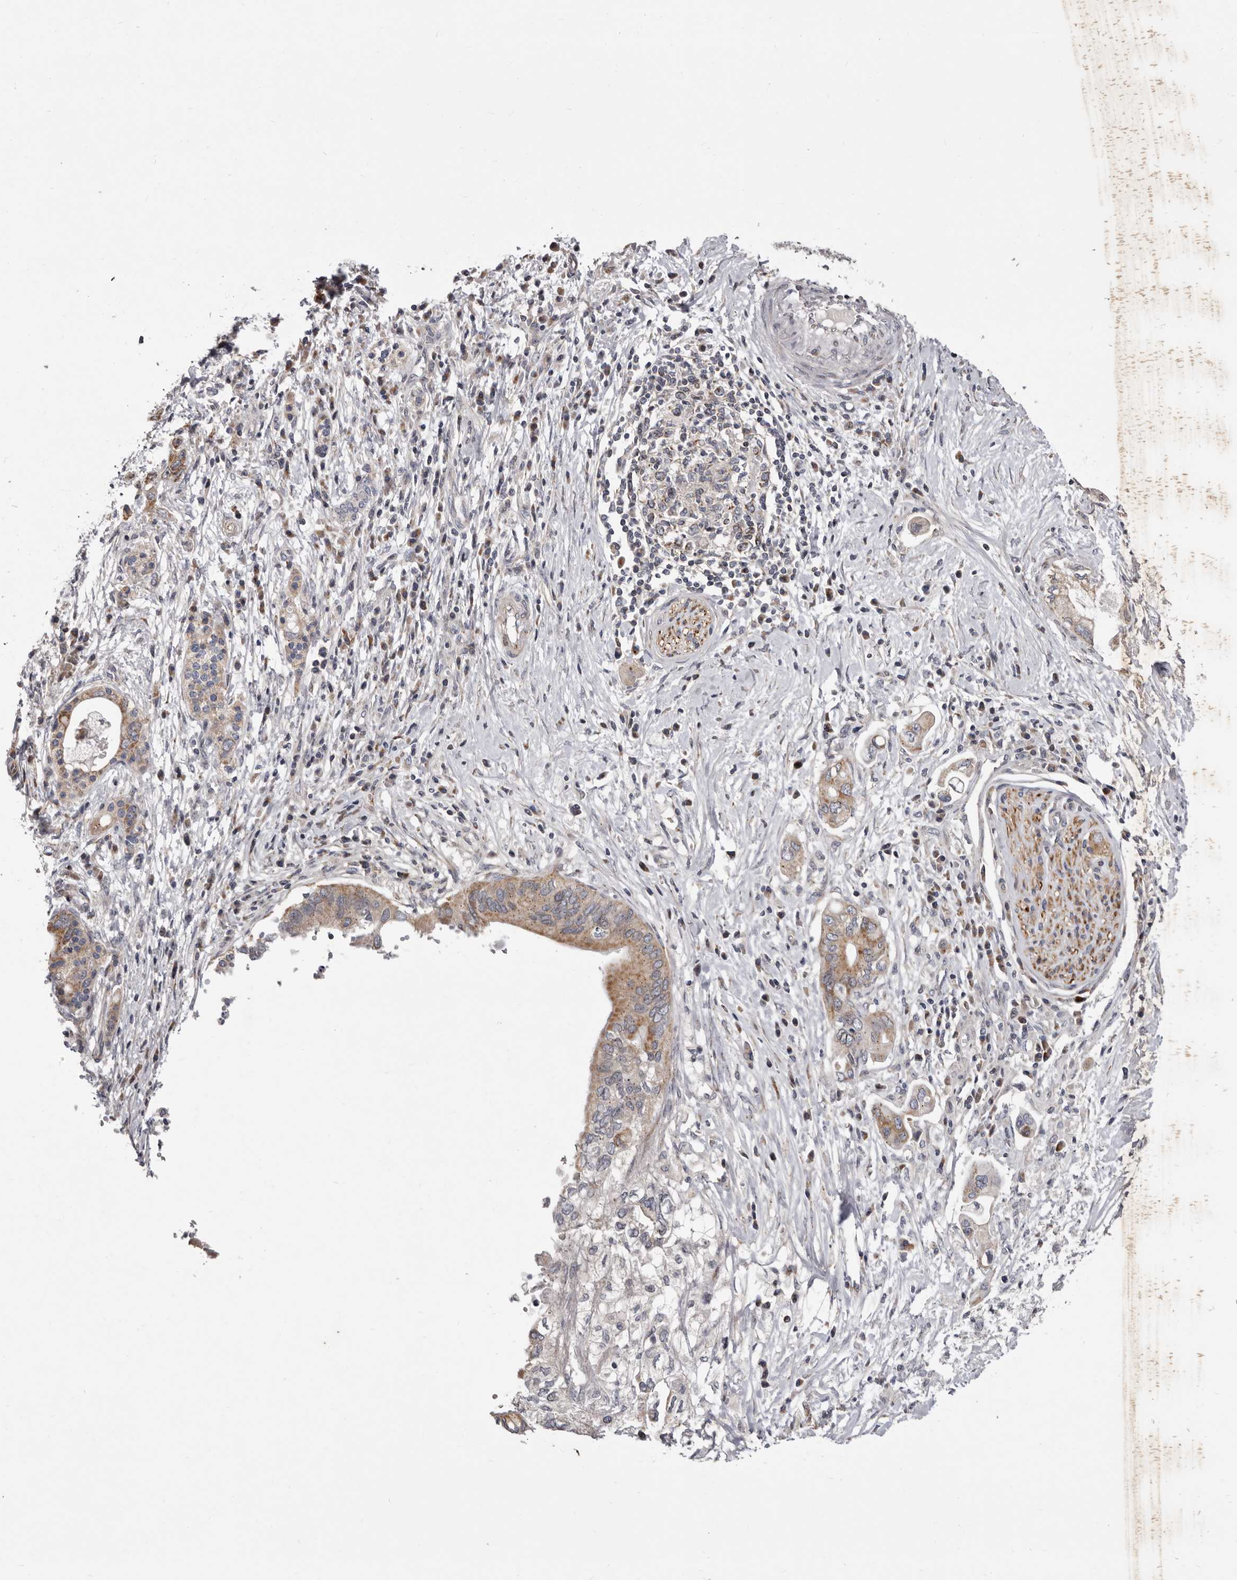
{"staining": {"intensity": "moderate", "quantity": ">75%", "location": "cytoplasmic/membranous"}, "tissue": "pancreatic cancer", "cell_type": "Tumor cells", "image_type": "cancer", "snomed": [{"axis": "morphology", "description": "Adenocarcinoma, NOS"}, {"axis": "topography", "description": "Pancreas"}], "caption": "Immunohistochemical staining of human adenocarcinoma (pancreatic) exhibits medium levels of moderate cytoplasmic/membranous positivity in approximately >75% of tumor cells.", "gene": "TIMM17B", "patient": {"sex": "female", "age": 73}}